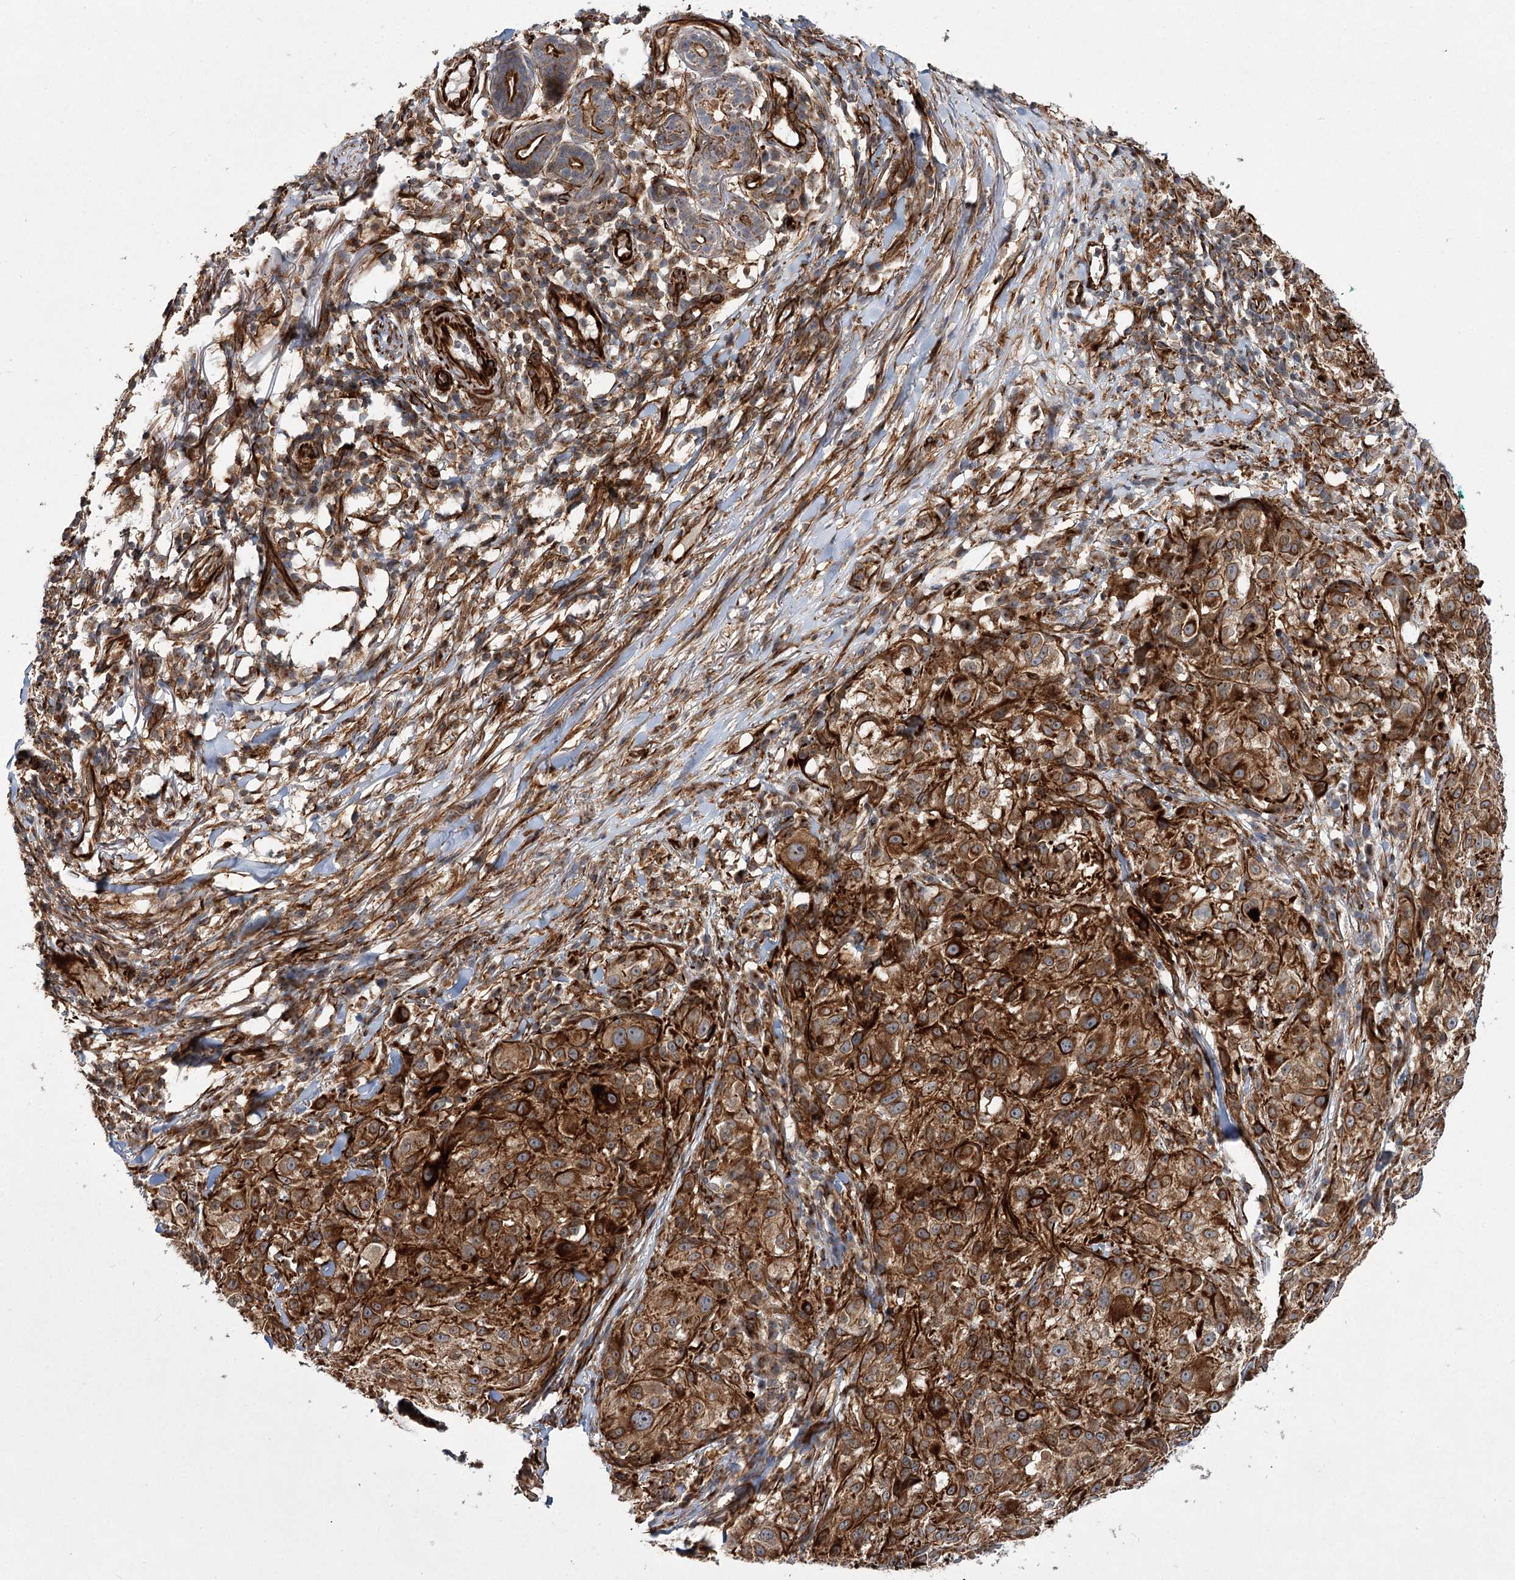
{"staining": {"intensity": "moderate", "quantity": ">75%", "location": "cytoplasmic/membranous"}, "tissue": "melanoma", "cell_type": "Tumor cells", "image_type": "cancer", "snomed": [{"axis": "morphology", "description": "Necrosis, NOS"}, {"axis": "morphology", "description": "Malignant melanoma, NOS"}, {"axis": "topography", "description": "Skin"}], "caption": "Protein staining exhibits moderate cytoplasmic/membranous expression in about >75% of tumor cells in melanoma.", "gene": "DPEP2", "patient": {"sex": "female", "age": 87}}